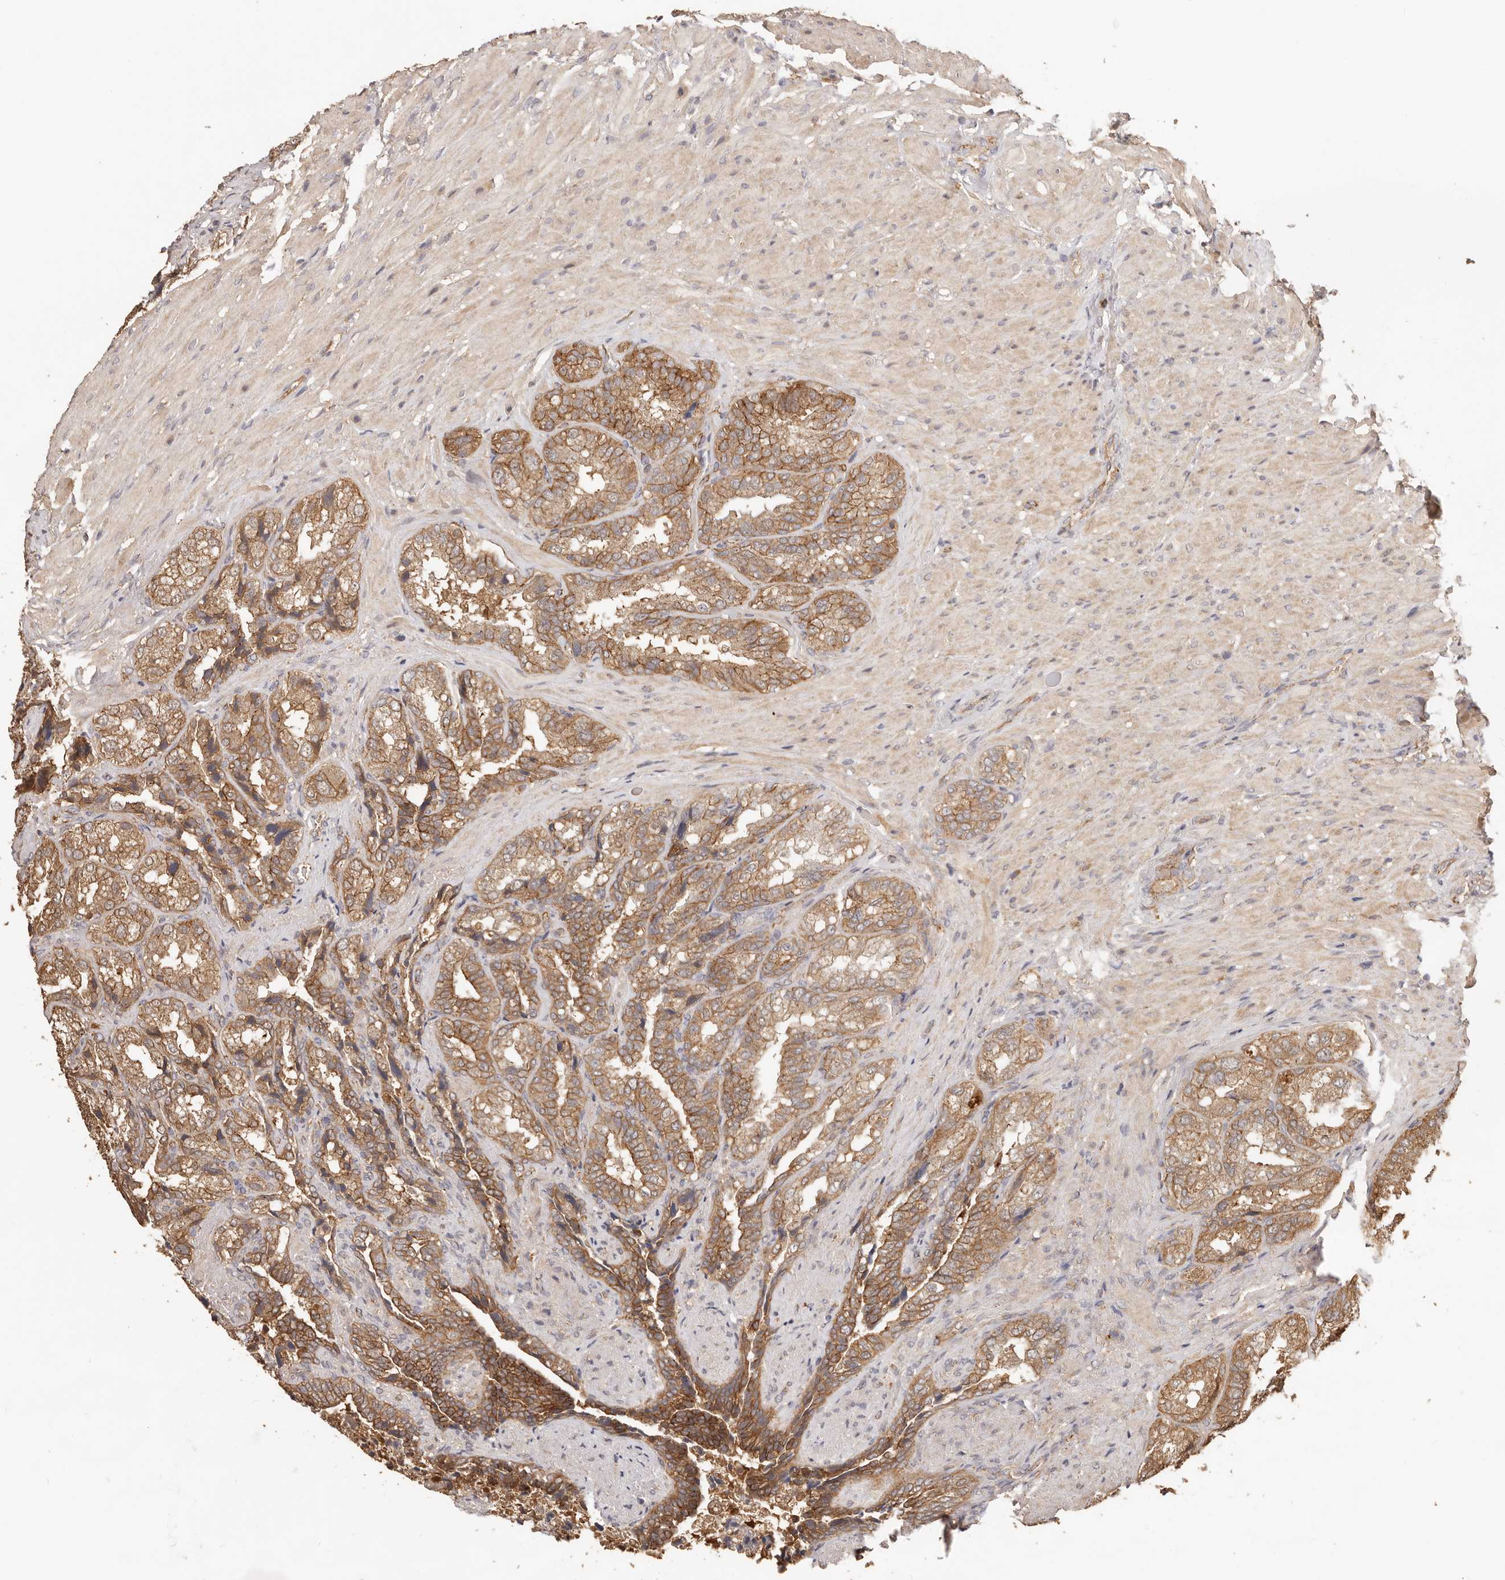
{"staining": {"intensity": "moderate", "quantity": ">75%", "location": "cytoplasmic/membranous"}, "tissue": "seminal vesicle", "cell_type": "Glandular cells", "image_type": "normal", "snomed": [{"axis": "morphology", "description": "Normal tissue, NOS"}, {"axis": "topography", "description": "Seminal veicle"}, {"axis": "topography", "description": "Peripheral nerve tissue"}], "caption": "Moderate cytoplasmic/membranous expression is appreciated in approximately >75% of glandular cells in normal seminal vesicle.", "gene": "AFDN", "patient": {"sex": "male", "age": 63}}